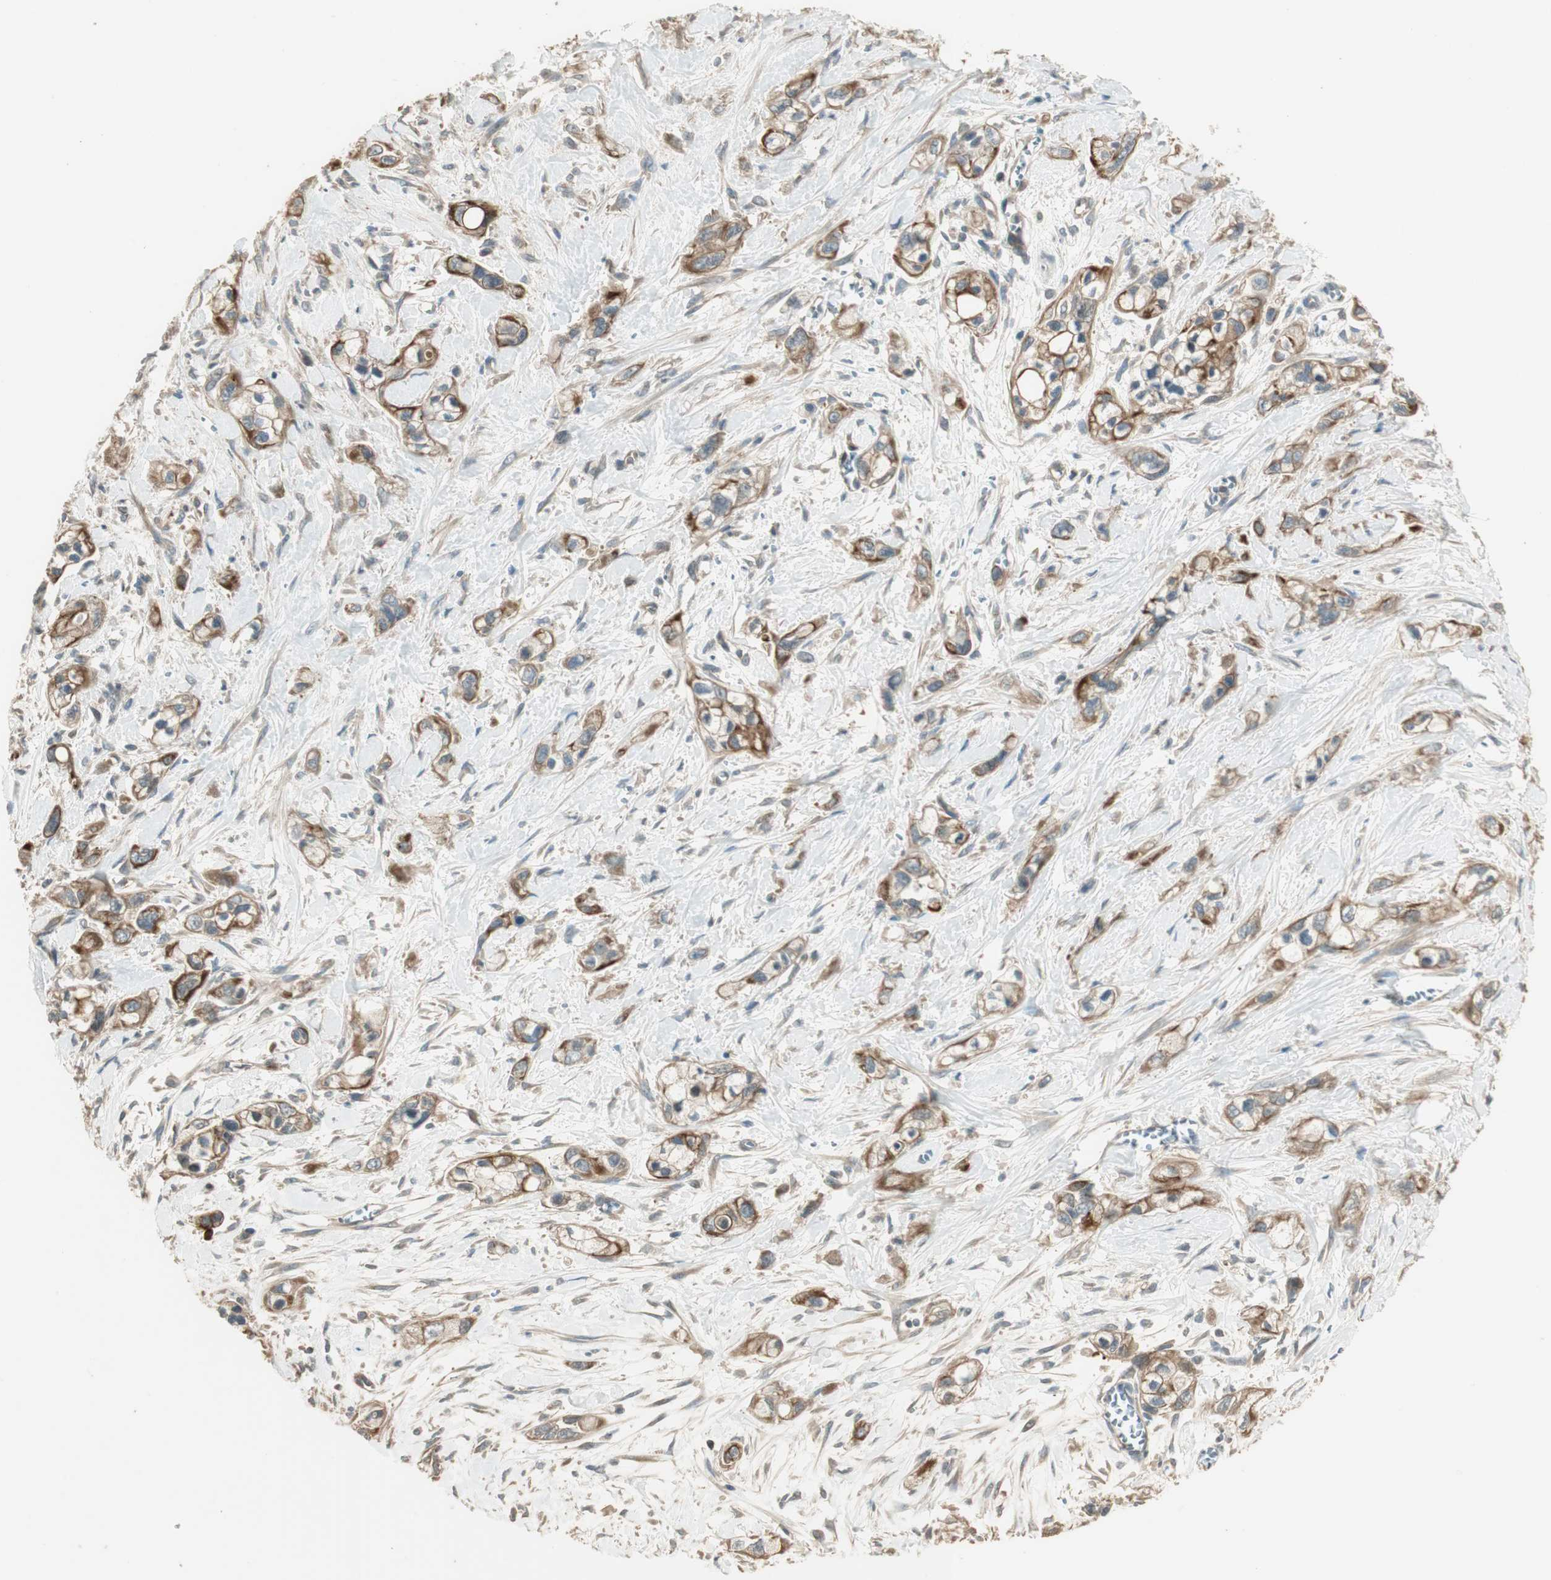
{"staining": {"intensity": "moderate", "quantity": ">75%", "location": "cytoplasmic/membranous"}, "tissue": "pancreatic cancer", "cell_type": "Tumor cells", "image_type": "cancer", "snomed": [{"axis": "morphology", "description": "Adenocarcinoma, NOS"}, {"axis": "topography", "description": "Pancreas"}], "caption": "This photomicrograph shows pancreatic adenocarcinoma stained with IHC to label a protein in brown. The cytoplasmic/membranous of tumor cells show moderate positivity for the protein. Nuclei are counter-stained blue.", "gene": "PFDN5", "patient": {"sex": "male", "age": 74}}